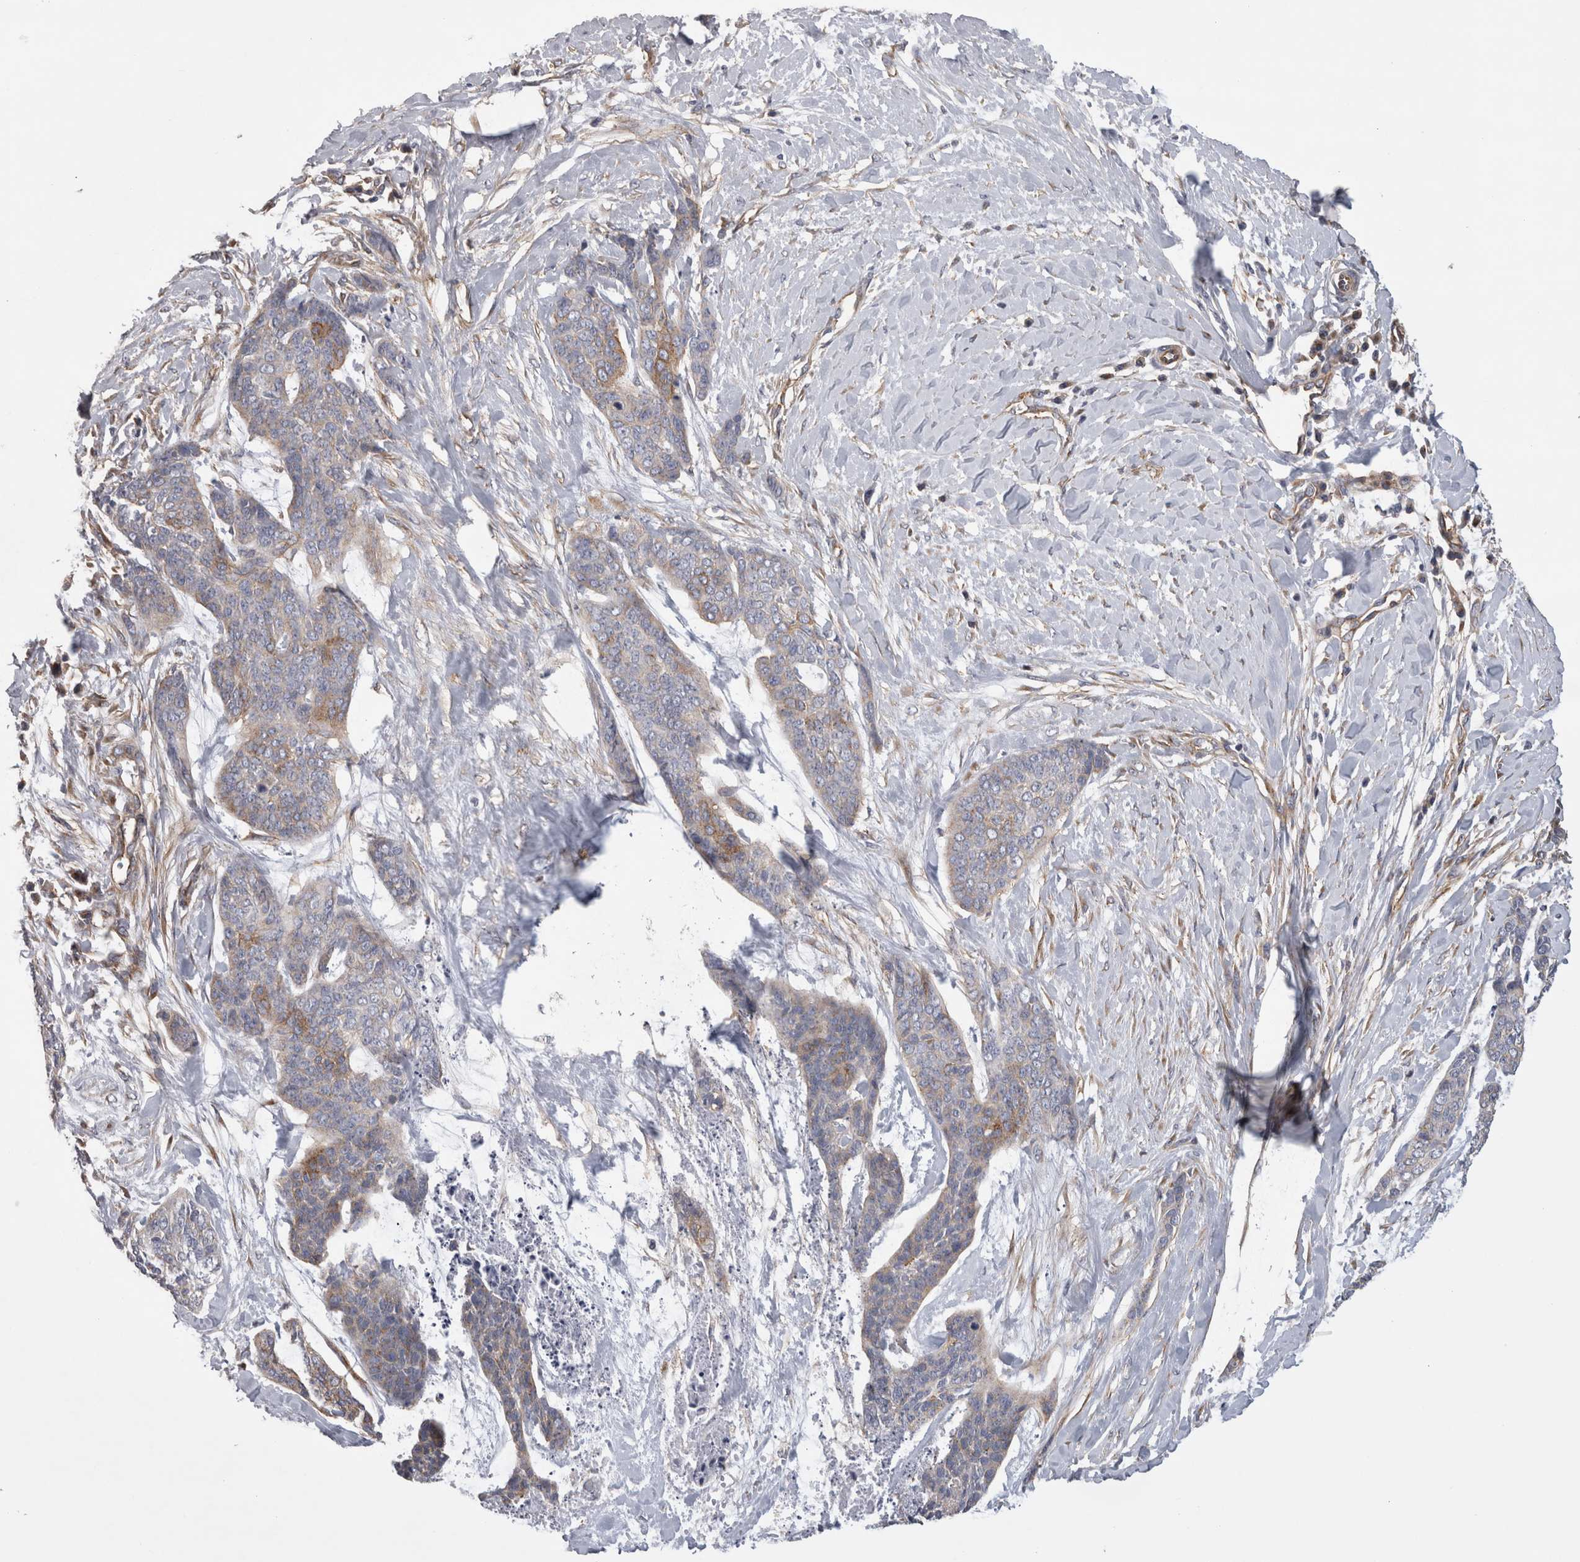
{"staining": {"intensity": "weak", "quantity": "25%-75%", "location": "cytoplasmic/membranous"}, "tissue": "skin cancer", "cell_type": "Tumor cells", "image_type": "cancer", "snomed": [{"axis": "morphology", "description": "Basal cell carcinoma"}, {"axis": "topography", "description": "Skin"}], "caption": "Skin basal cell carcinoma stained with a protein marker shows weak staining in tumor cells.", "gene": "ATXN3", "patient": {"sex": "female", "age": 64}}